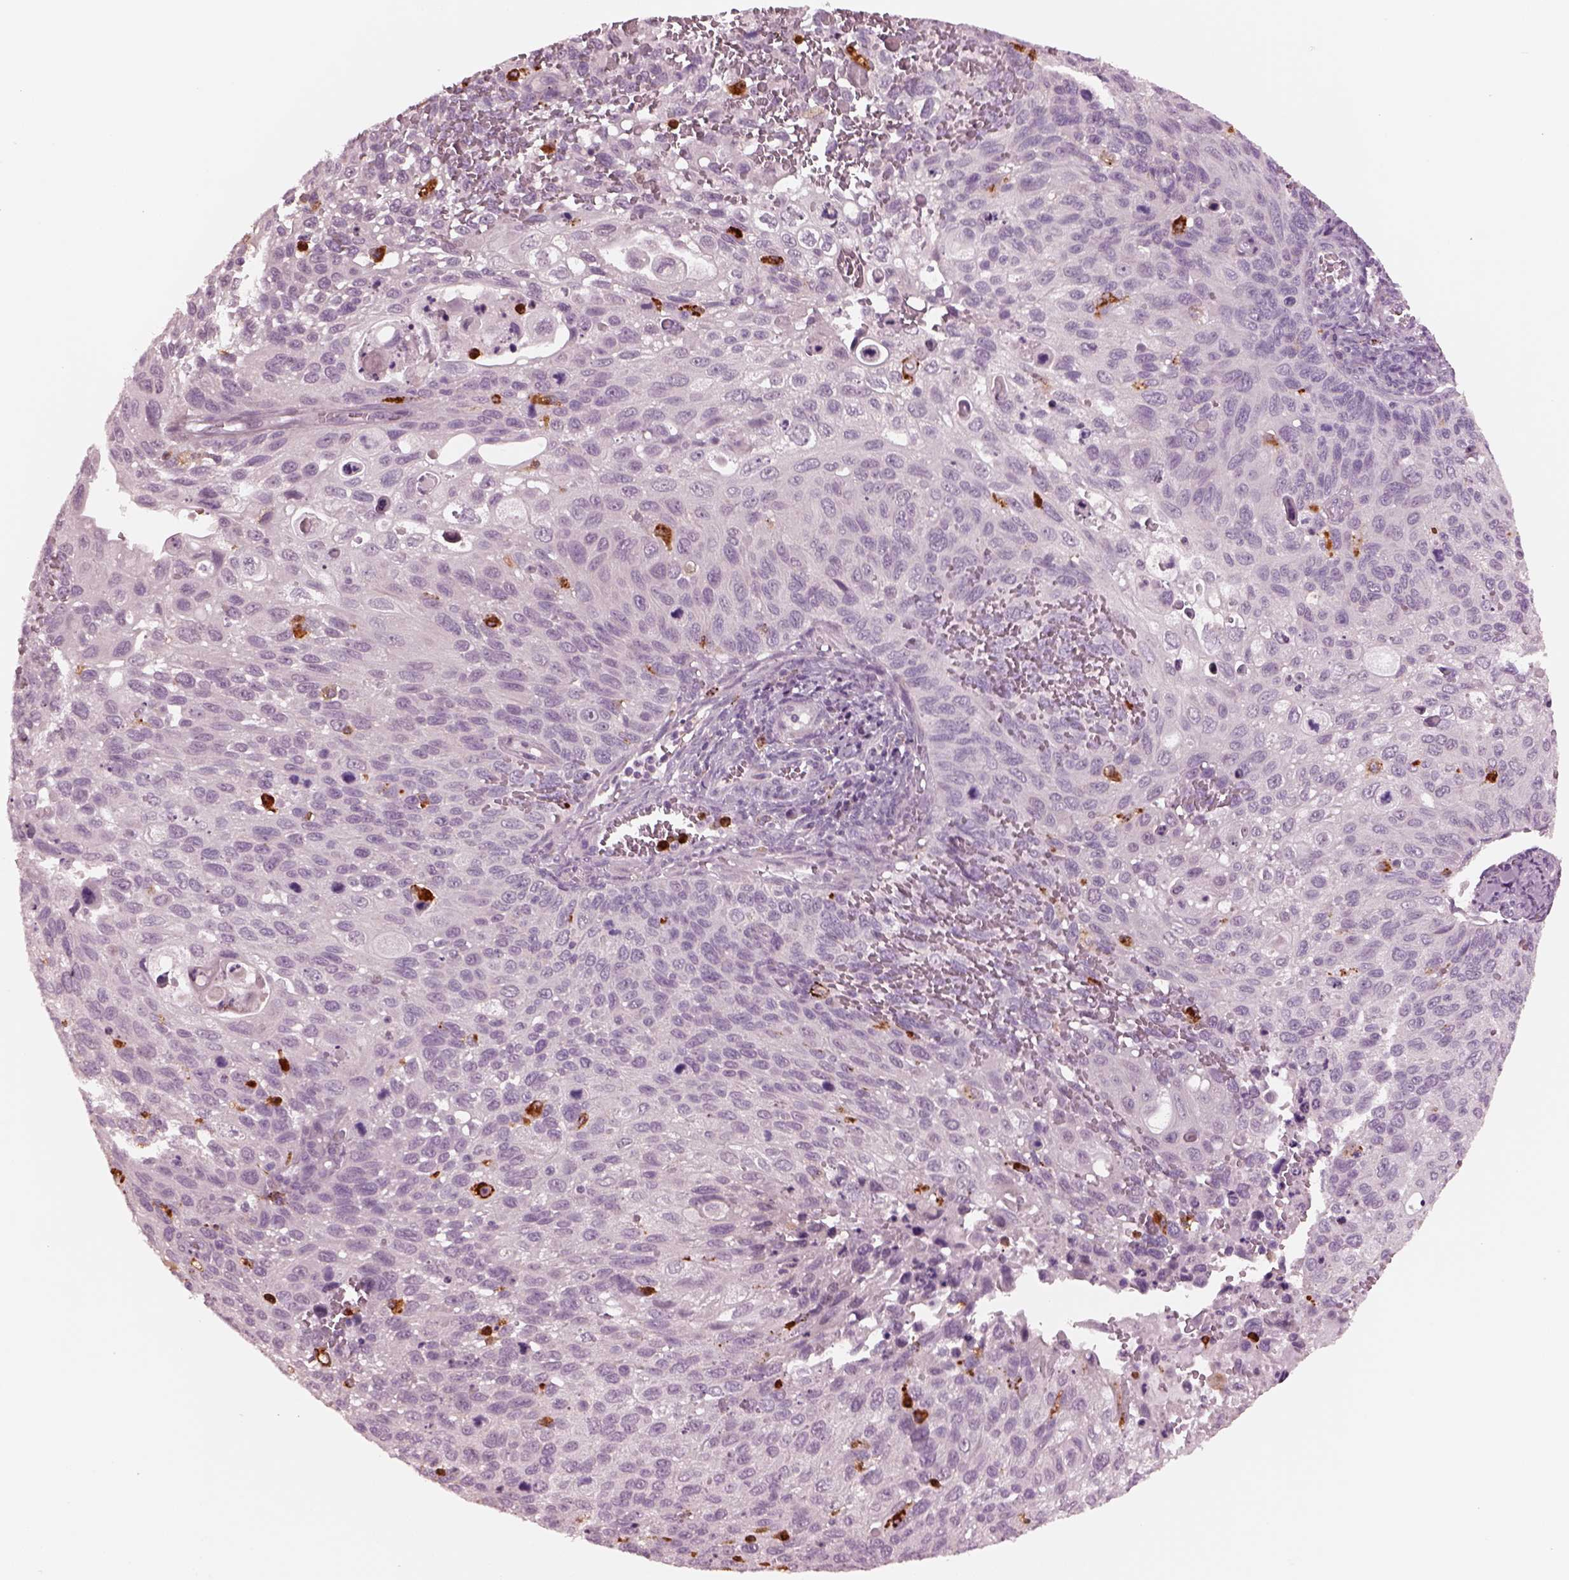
{"staining": {"intensity": "negative", "quantity": "none", "location": "none"}, "tissue": "cervical cancer", "cell_type": "Tumor cells", "image_type": "cancer", "snomed": [{"axis": "morphology", "description": "Squamous cell carcinoma, NOS"}, {"axis": "topography", "description": "Cervix"}], "caption": "Human cervical cancer (squamous cell carcinoma) stained for a protein using IHC displays no expression in tumor cells.", "gene": "SLAMF8", "patient": {"sex": "female", "age": 70}}